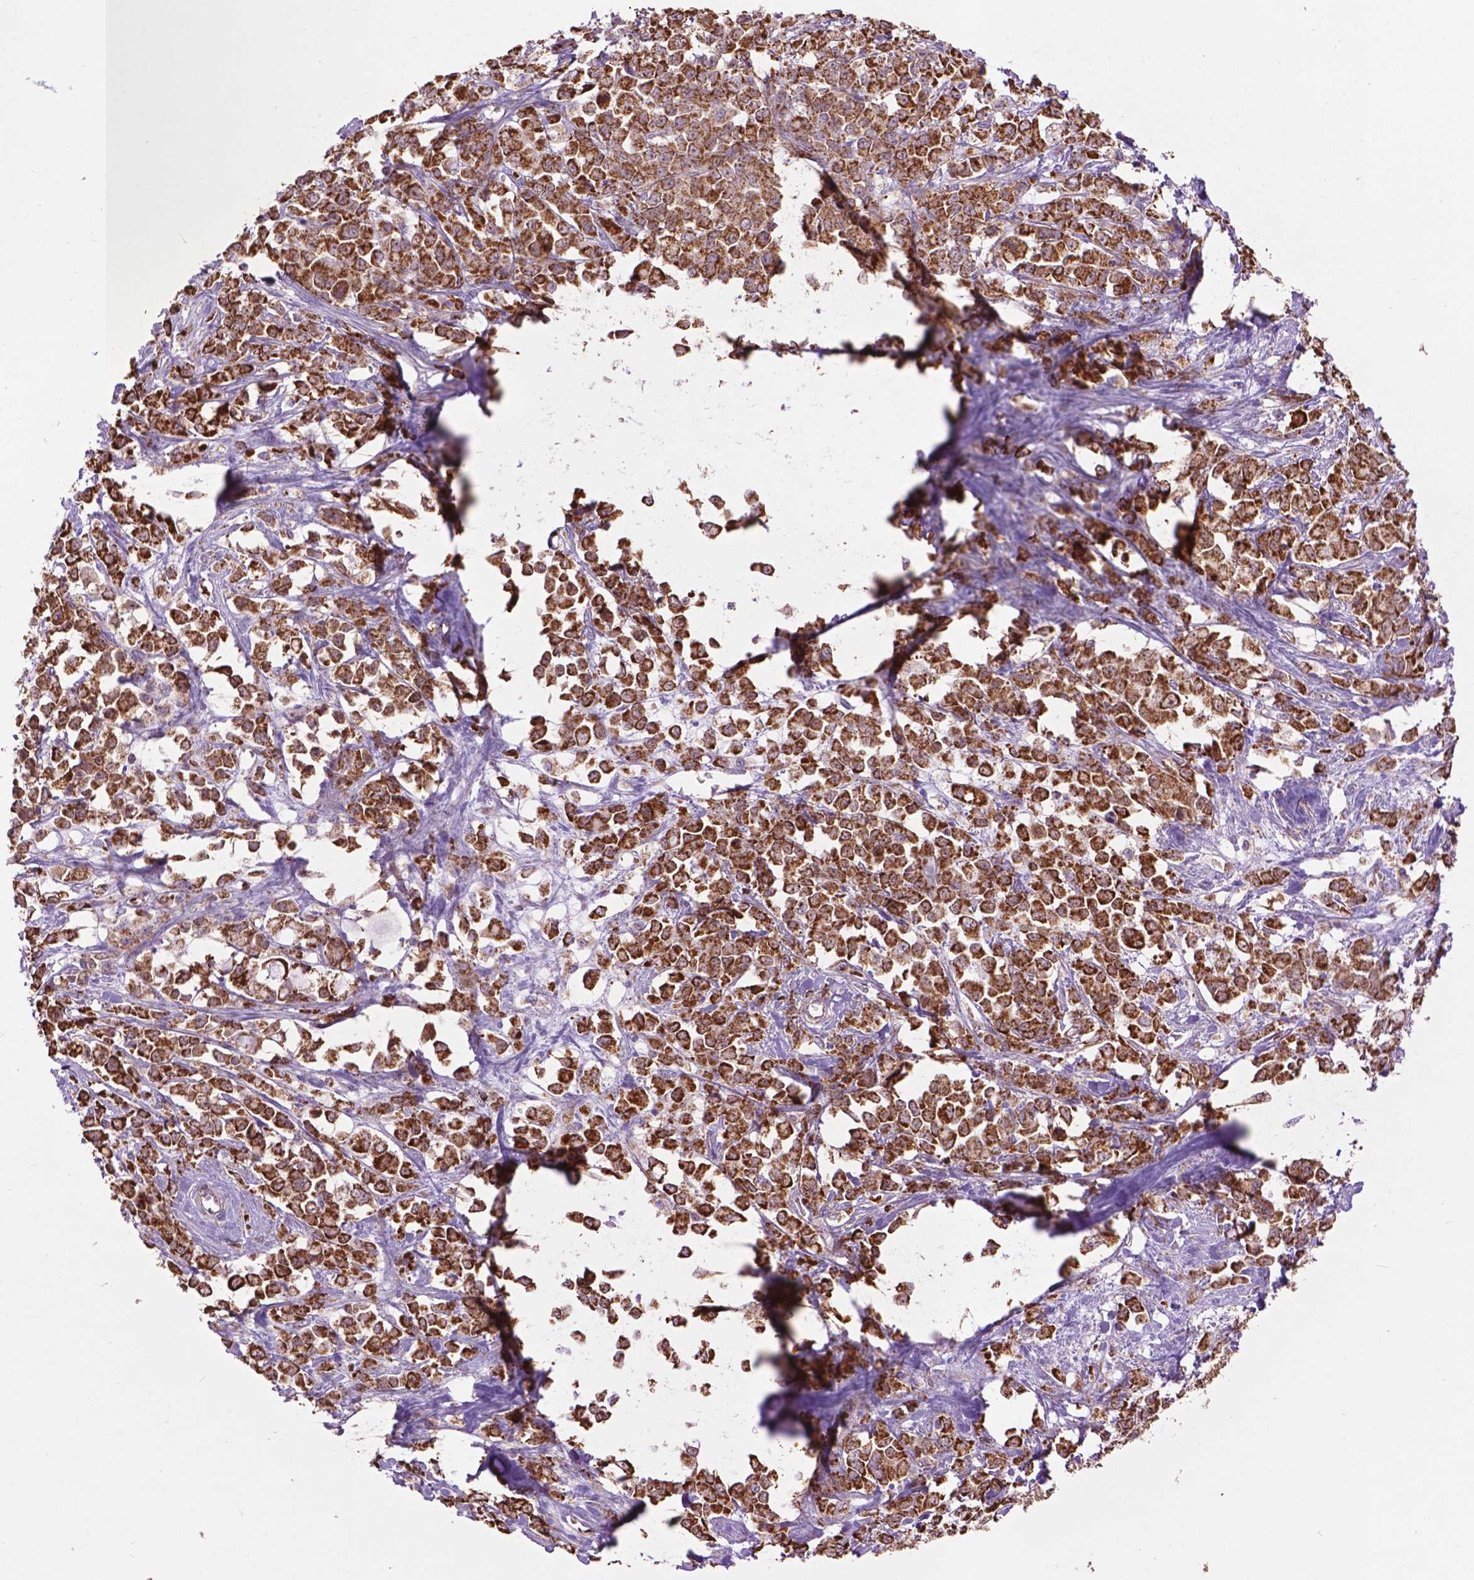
{"staining": {"intensity": "strong", "quantity": ">75%", "location": "cytoplasmic/membranous"}, "tissue": "stomach cancer", "cell_type": "Tumor cells", "image_type": "cancer", "snomed": [{"axis": "morphology", "description": "Adenocarcinoma, NOS"}, {"axis": "topography", "description": "Stomach"}], "caption": "A micrograph of human adenocarcinoma (stomach) stained for a protein displays strong cytoplasmic/membranous brown staining in tumor cells.", "gene": "PYCR3", "patient": {"sex": "female", "age": 76}}